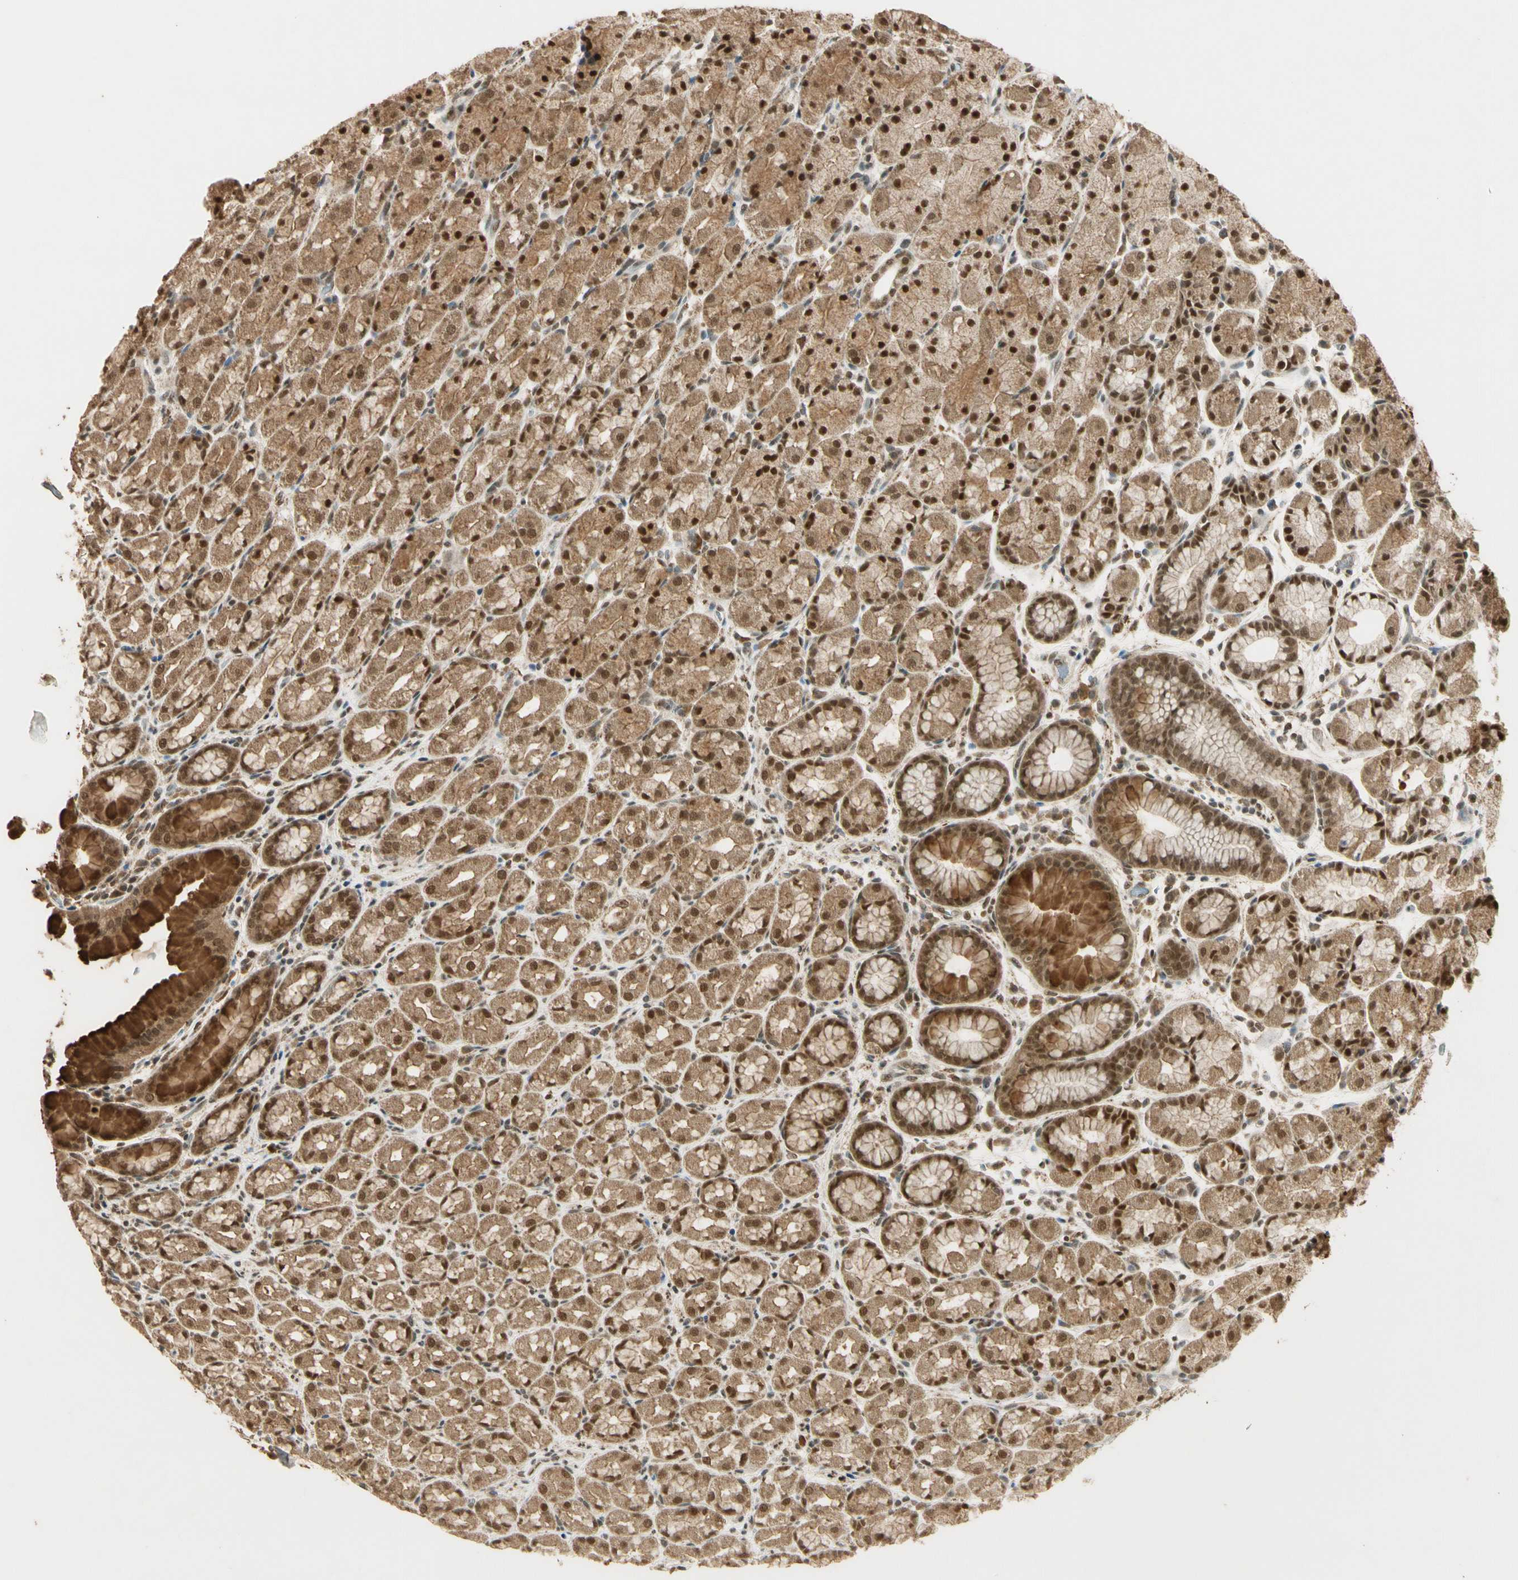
{"staining": {"intensity": "moderate", "quantity": ">75%", "location": "cytoplasmic/membranous,nuclear"}, "tissue": "stomach", "cell_type": "Glandular cells", "image_type": "normal", "snomed": [{"axis": "morphology", "description": "Normal tissue, NOS"}, {"axis": "topography", "description": "Stomach, upper"}], "caption": "DAB immunohistochemical staining of normal human stomach exhibits moderate cytoplasmic/membranous,nuclear protein staining in approximately >75% of glandular cells. The protein of interest is shown in brown color, while the nuclei are stained blue.", "gene": "ZNF135", "patient": {"sex": "male", "age": 68}}